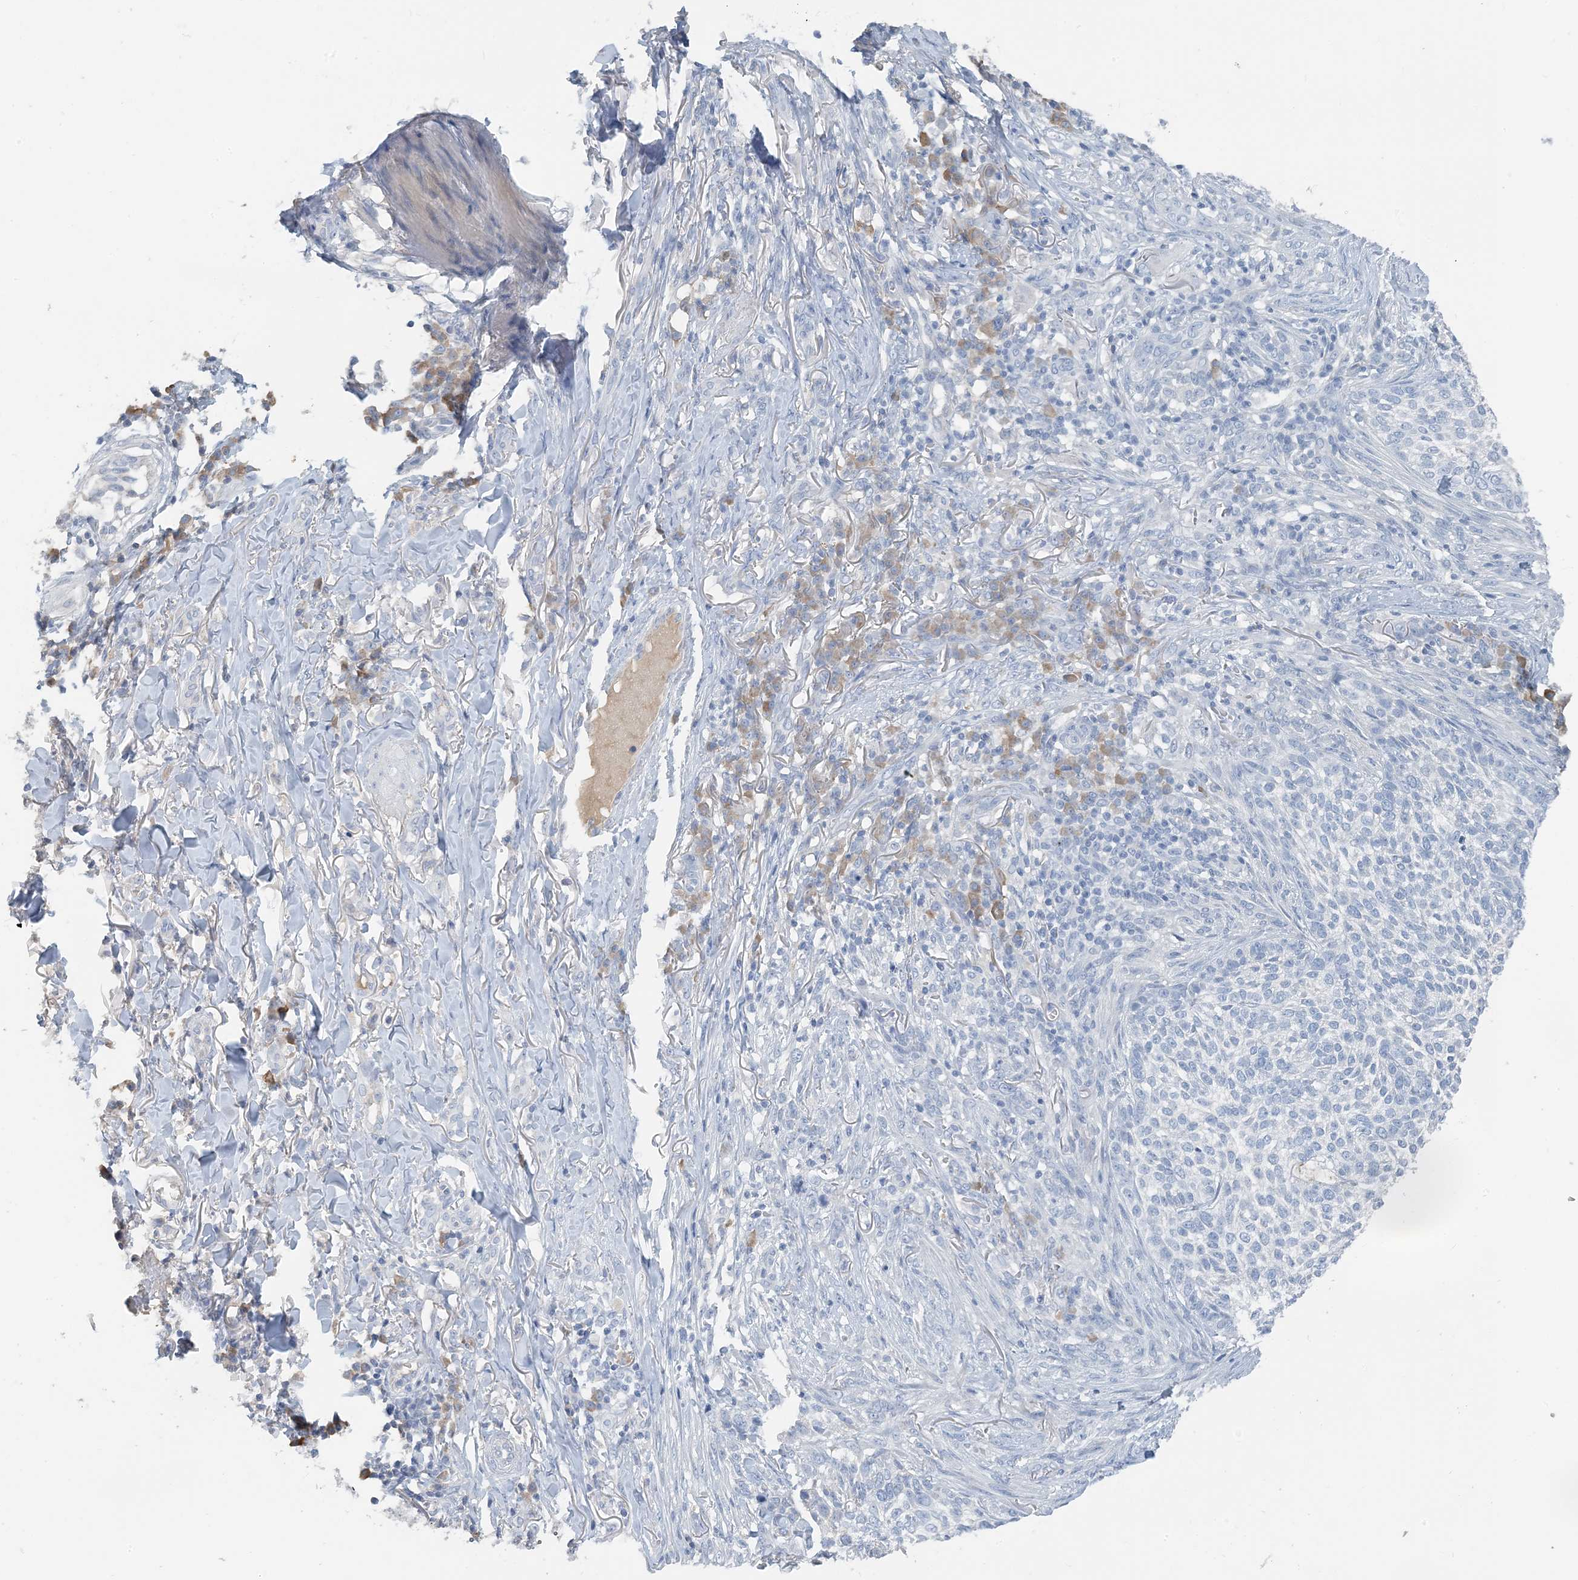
{"staining": {"intensity": "negative", "quantity": "none", "location": "none"}, "tissue": "skin cancer", "cell_type": "Tumor cells", "image_type": "cancer", "snomed": [{"axis": "morphology", "description": "Basal cell carcinoma"}, {"axis": "topography", "description": "Skin"}], "caption": "The micrograph shows no significant staining in tumor cells of skin cancer (basal cell carcinoma). Brightfield microscopy of immunohistochemistry stained with DAB (3,3'-diaminobenzidine) (brown) and hematoxylin (blue), captured at high magnification.", "gene": "CTRL", "patient": {"sex": "female", "age": 64}}